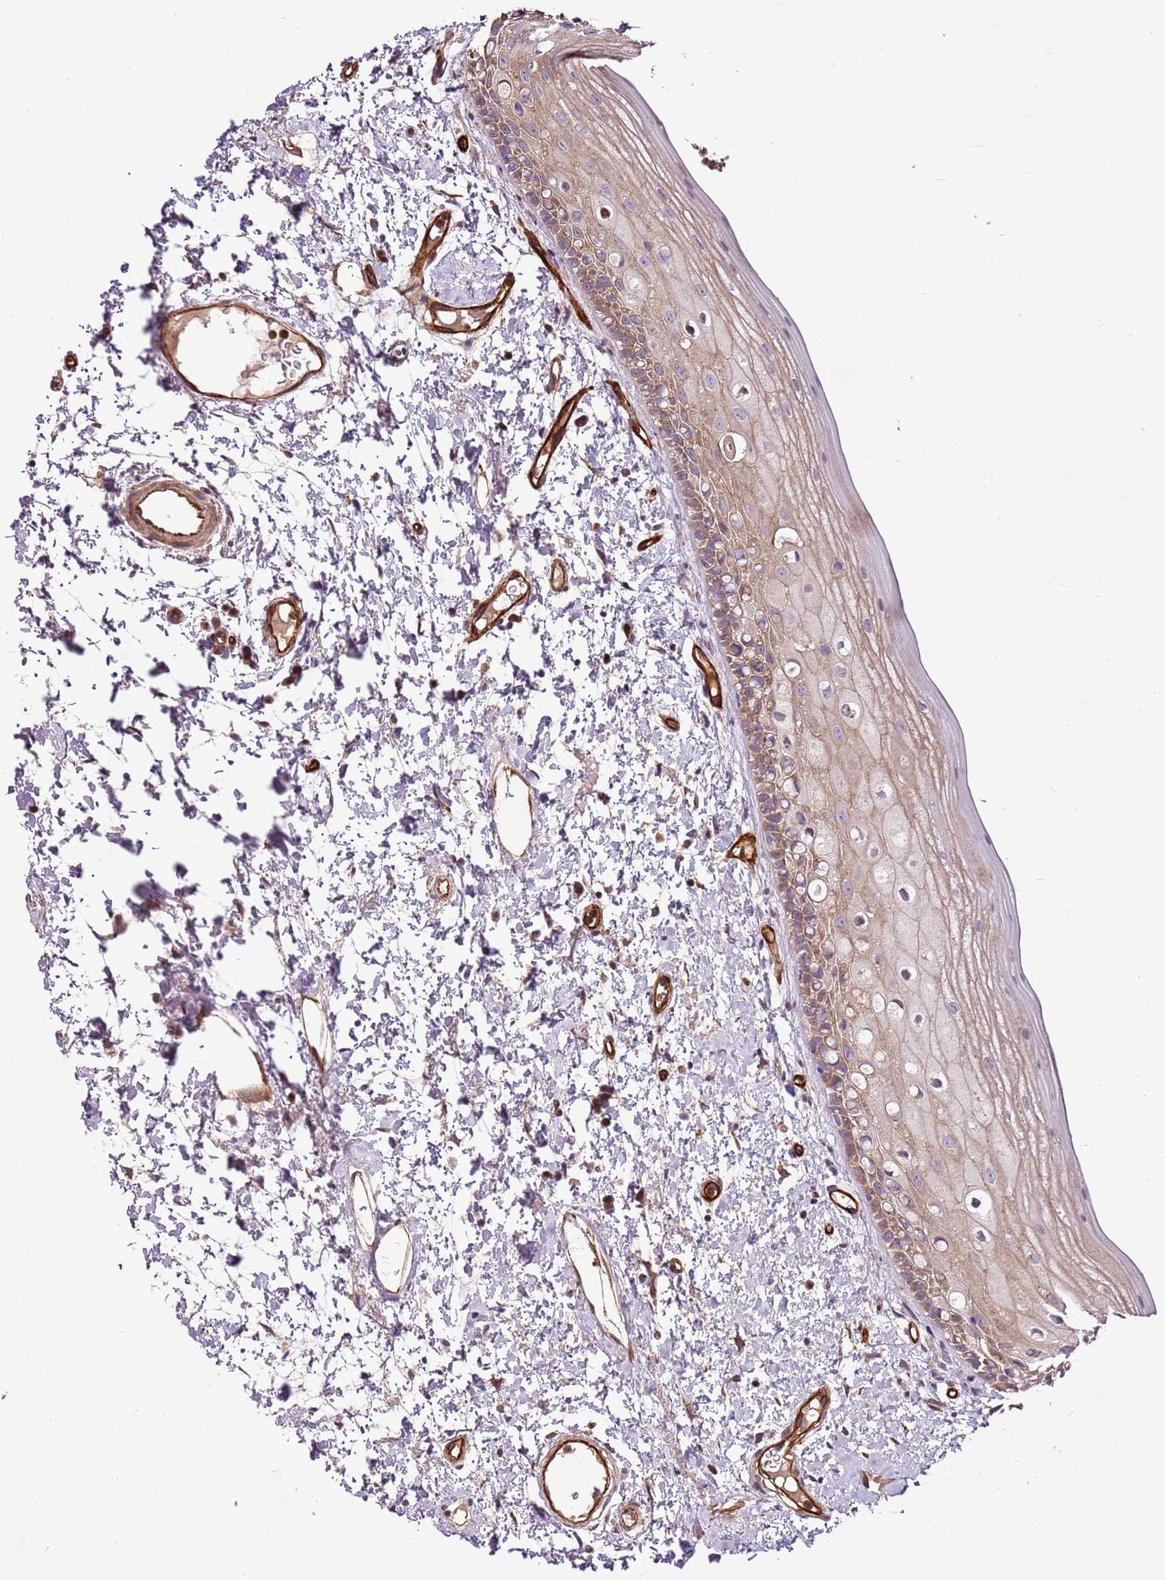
{"staining": {"intensity": "moderate", "quantity": "25%-75%", "location": "cytoplasmic/membranous"}, "tissue": "oral mucosa", "cell_type": "Squamous epithelial cells", "image_type": "normal", "snomed": [{"axis": "morphology", "description": "Normal tissue, NOS"}, {"axis": "topography", "description": "Oral tissue"}], "caption": "Normal oral mucosa was stained to show a protein in brown. There is medium levels of moderate cytoplasmic/membranous staining in approximately 25%-75% of squamous epithelial cells. (Stains: DAB (3,3'-diaminobenzidine) in brown, nuclei in blue, Microscopy: brightfield microscopy at high magnification).", "gene": "ZNF827", "patient": {"sex": "female", "age": 76}}